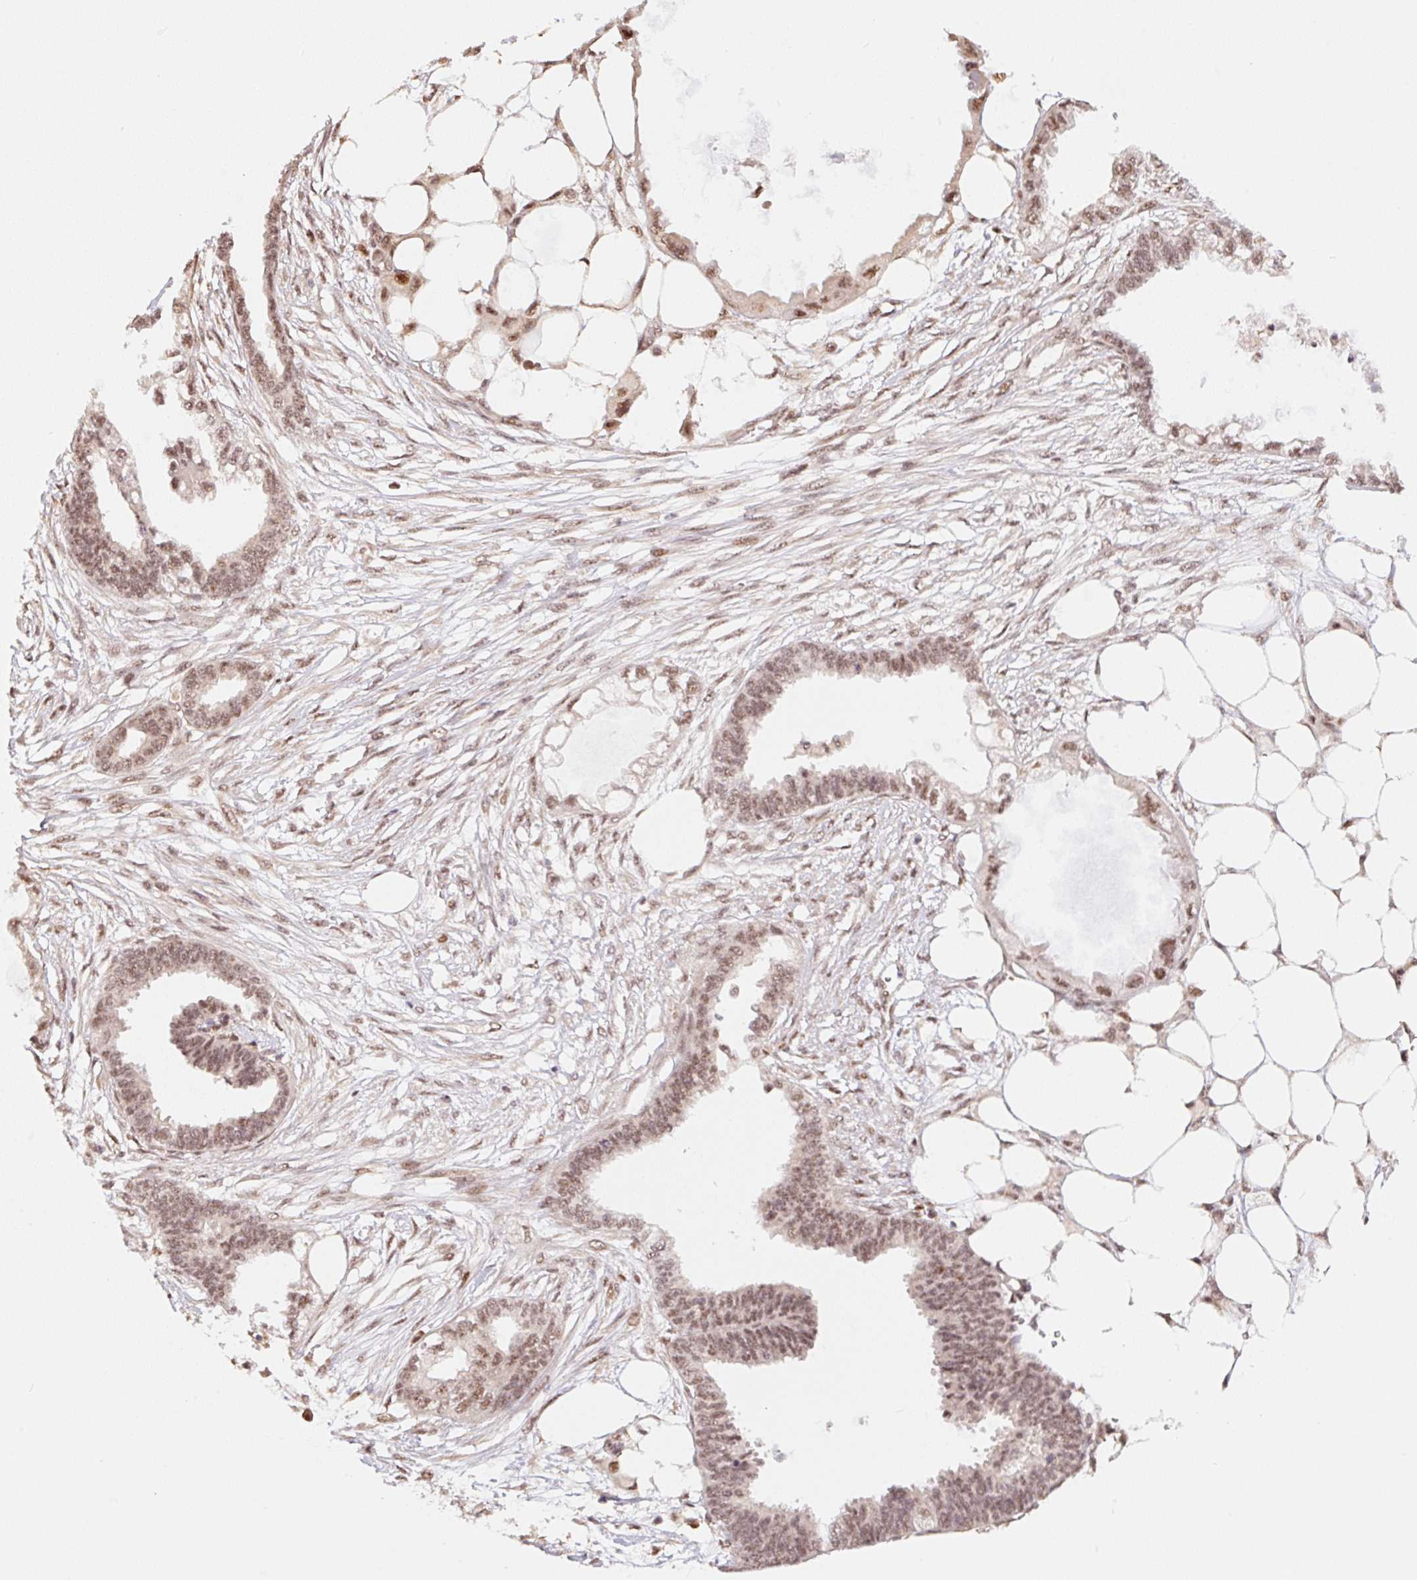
{"staining": {"intensity": "moderate", "quantity": ">75%", "location": "nuclear"}, "tissue": "endometrial cancer", "cell_type": "Tumor cells", "image_type": "cancer", "snomed": [{"axis": "morphology", "description": "Adenocarcinoma, NOS"}, {"axis": "morphology", "description": "Adenocarcinoma, metastatic, NOS"}, {"axis": "topography", "description": "Adipose tissue"}, {"axis": "topography", "description": "Endometrium"}], "caption": "Tumor cells demonstrate moderate nuclear positivity in approximately >75% of cells in metastatic adenocarcinoma (endometrial).", "gene": "INTS8", "patient": {"sex": "female", "age": 67}}